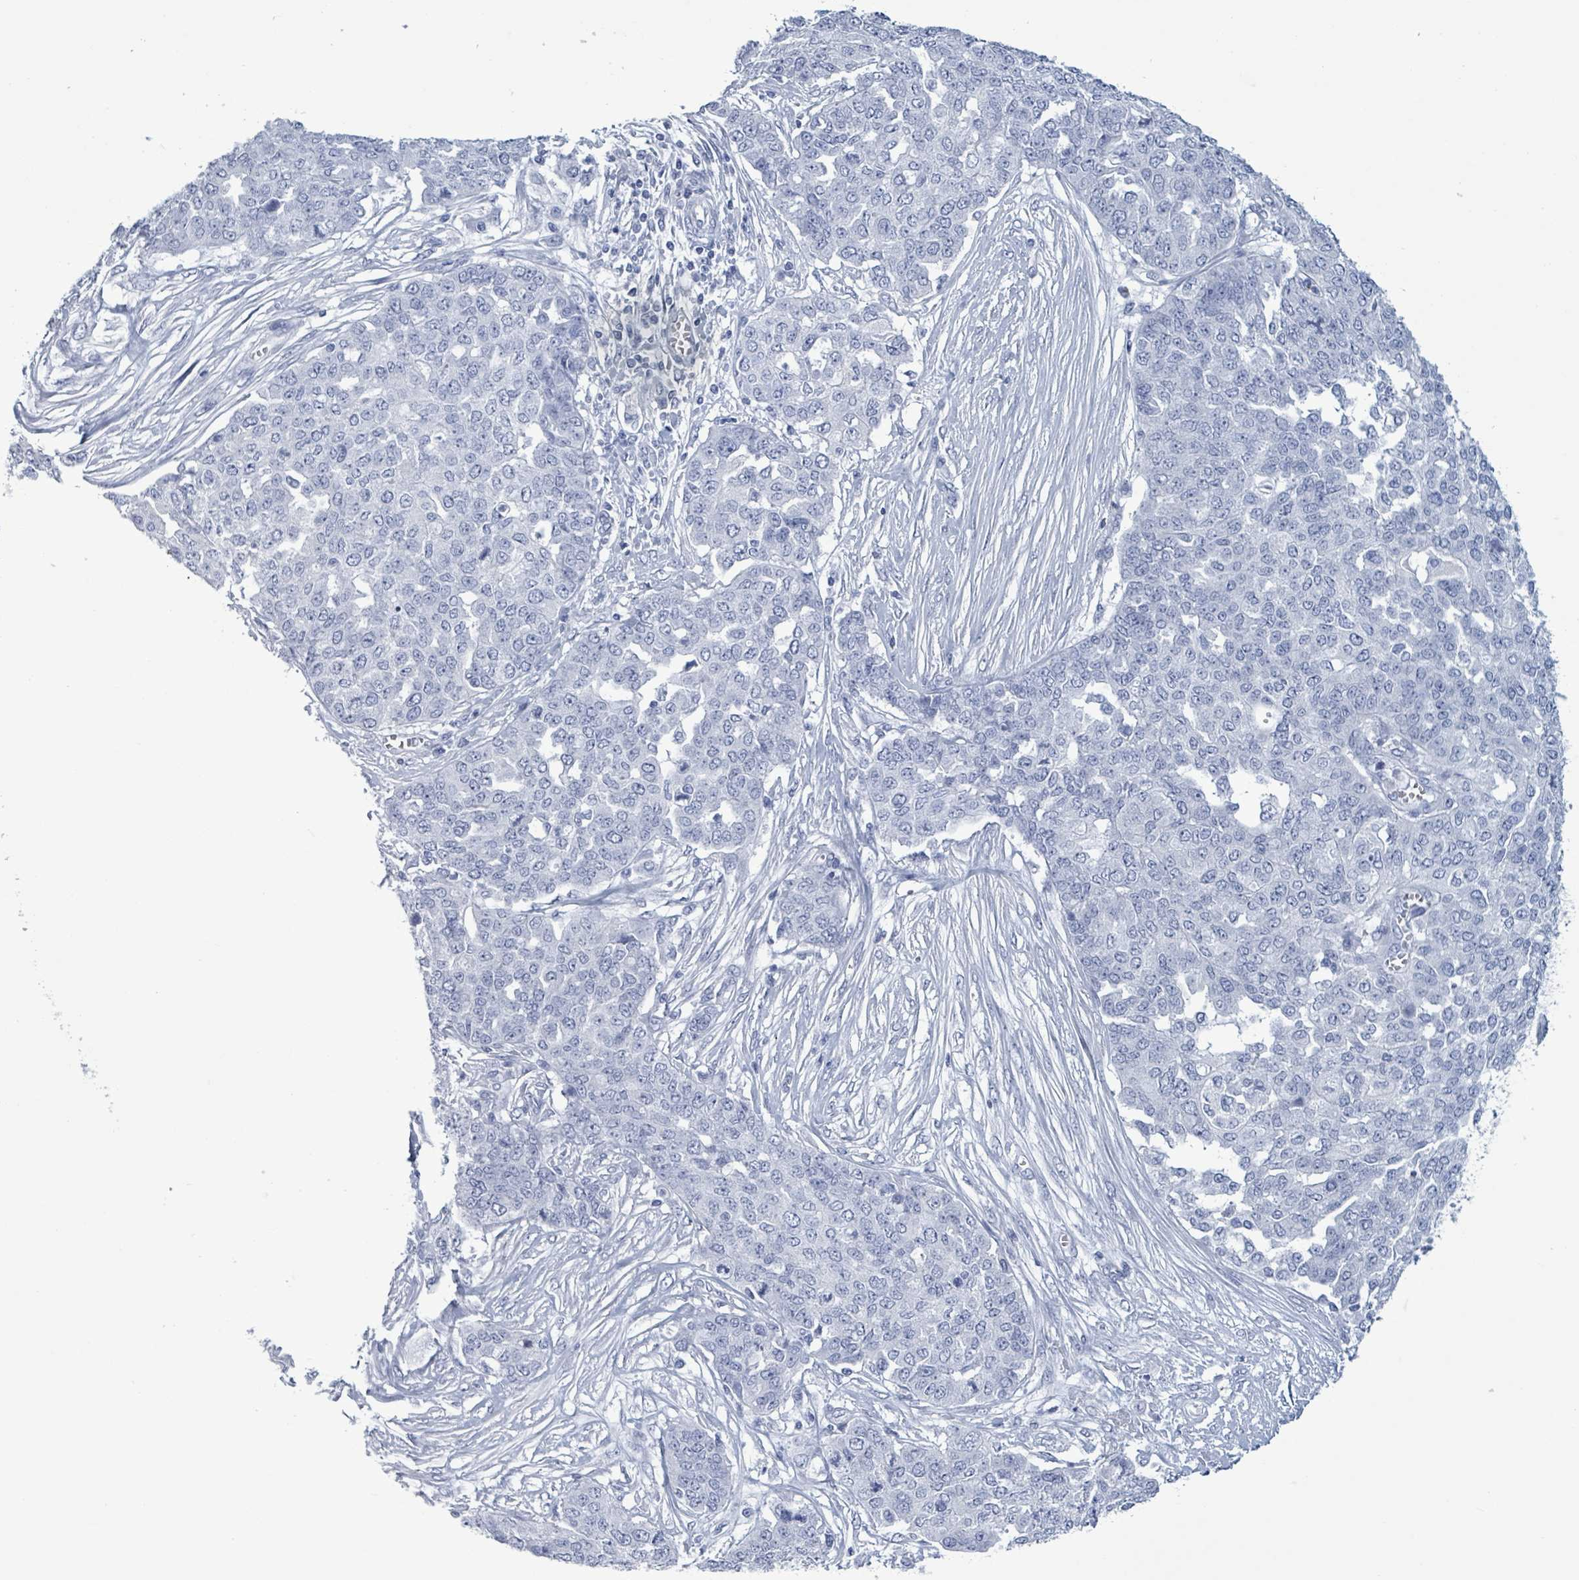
{"staining": {"intensity": "negative", "quantity": "none", "location": "none"}, "tissue": "ovarian cancer", "cell_type": "Tumor cells", "image_type": "cancer", "snomed": [{"axis": "morphology", "description": "Cystadenocarcinoma, serous, NOS"}, {"axis": "topography", "description": "Soft tissue"}, {"axis": "topography", "description": "Ovary"}], "caption": "Tumor cells are negative for brown protein staining in serous cystadenocarcinoma (ovarian).", "gene": "NKX2-1", "patient": {"sex": "female", "age": 57}}